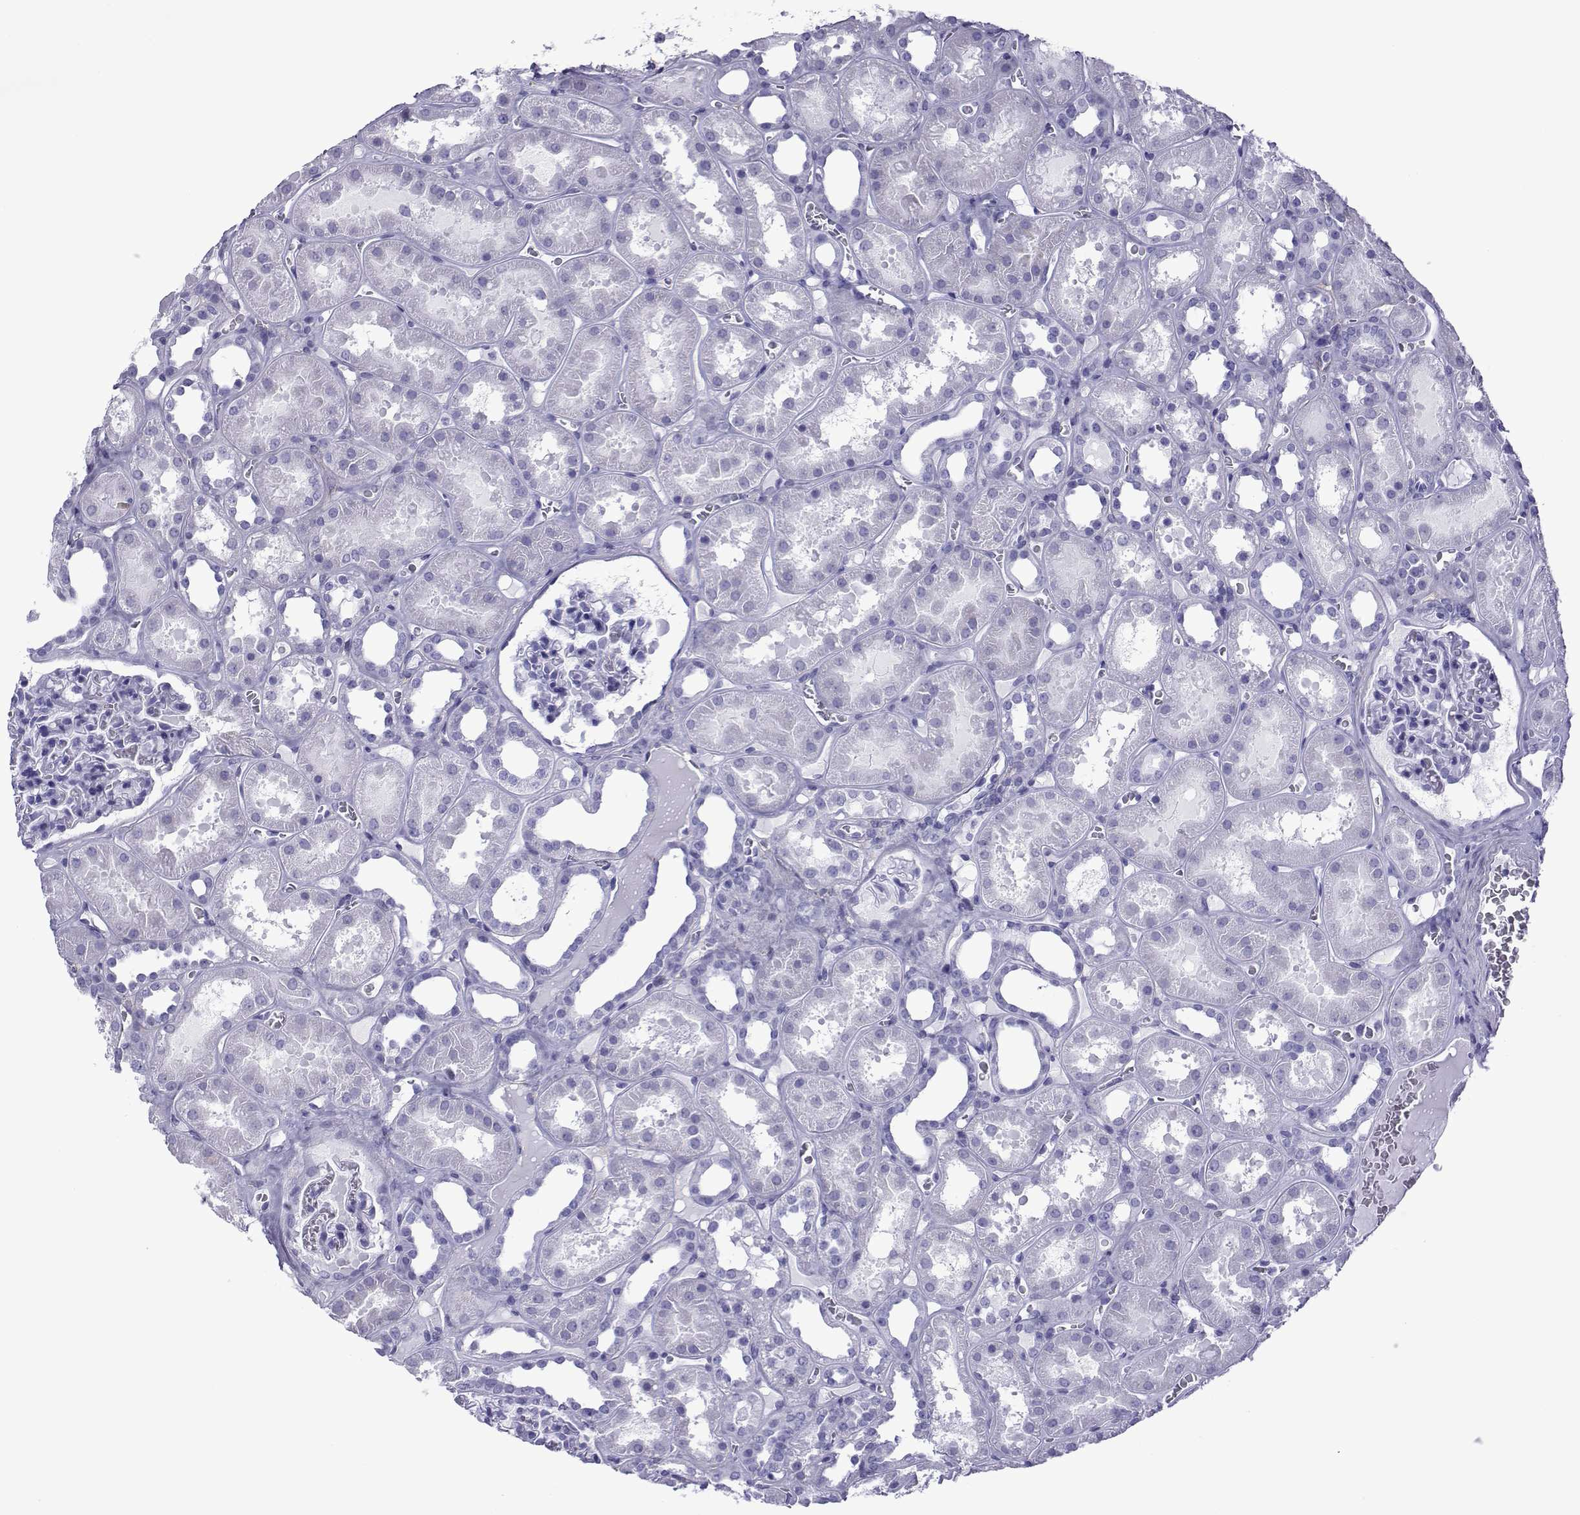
{"staining": {"intensity": "negative", "quantity": "none", "location": "none"}, "tissue": "kidney", "cell_type": "Cells in glomeruli", "image_type": "normal", "snomed": [{"axis": "morphology", "description": "Normal tissue, NOS"}, {"axis": "topography", "description": "Kidney"}], "caption": "DAB immunohistochemical staining of benign kidney demonstrates no significant expression in cells in glomeruli. (DAB IHC visualized using brightfield microscopy, high magnification).", "gene": "SPANXA1", "patient": {"sex": "female", "age": 41}}